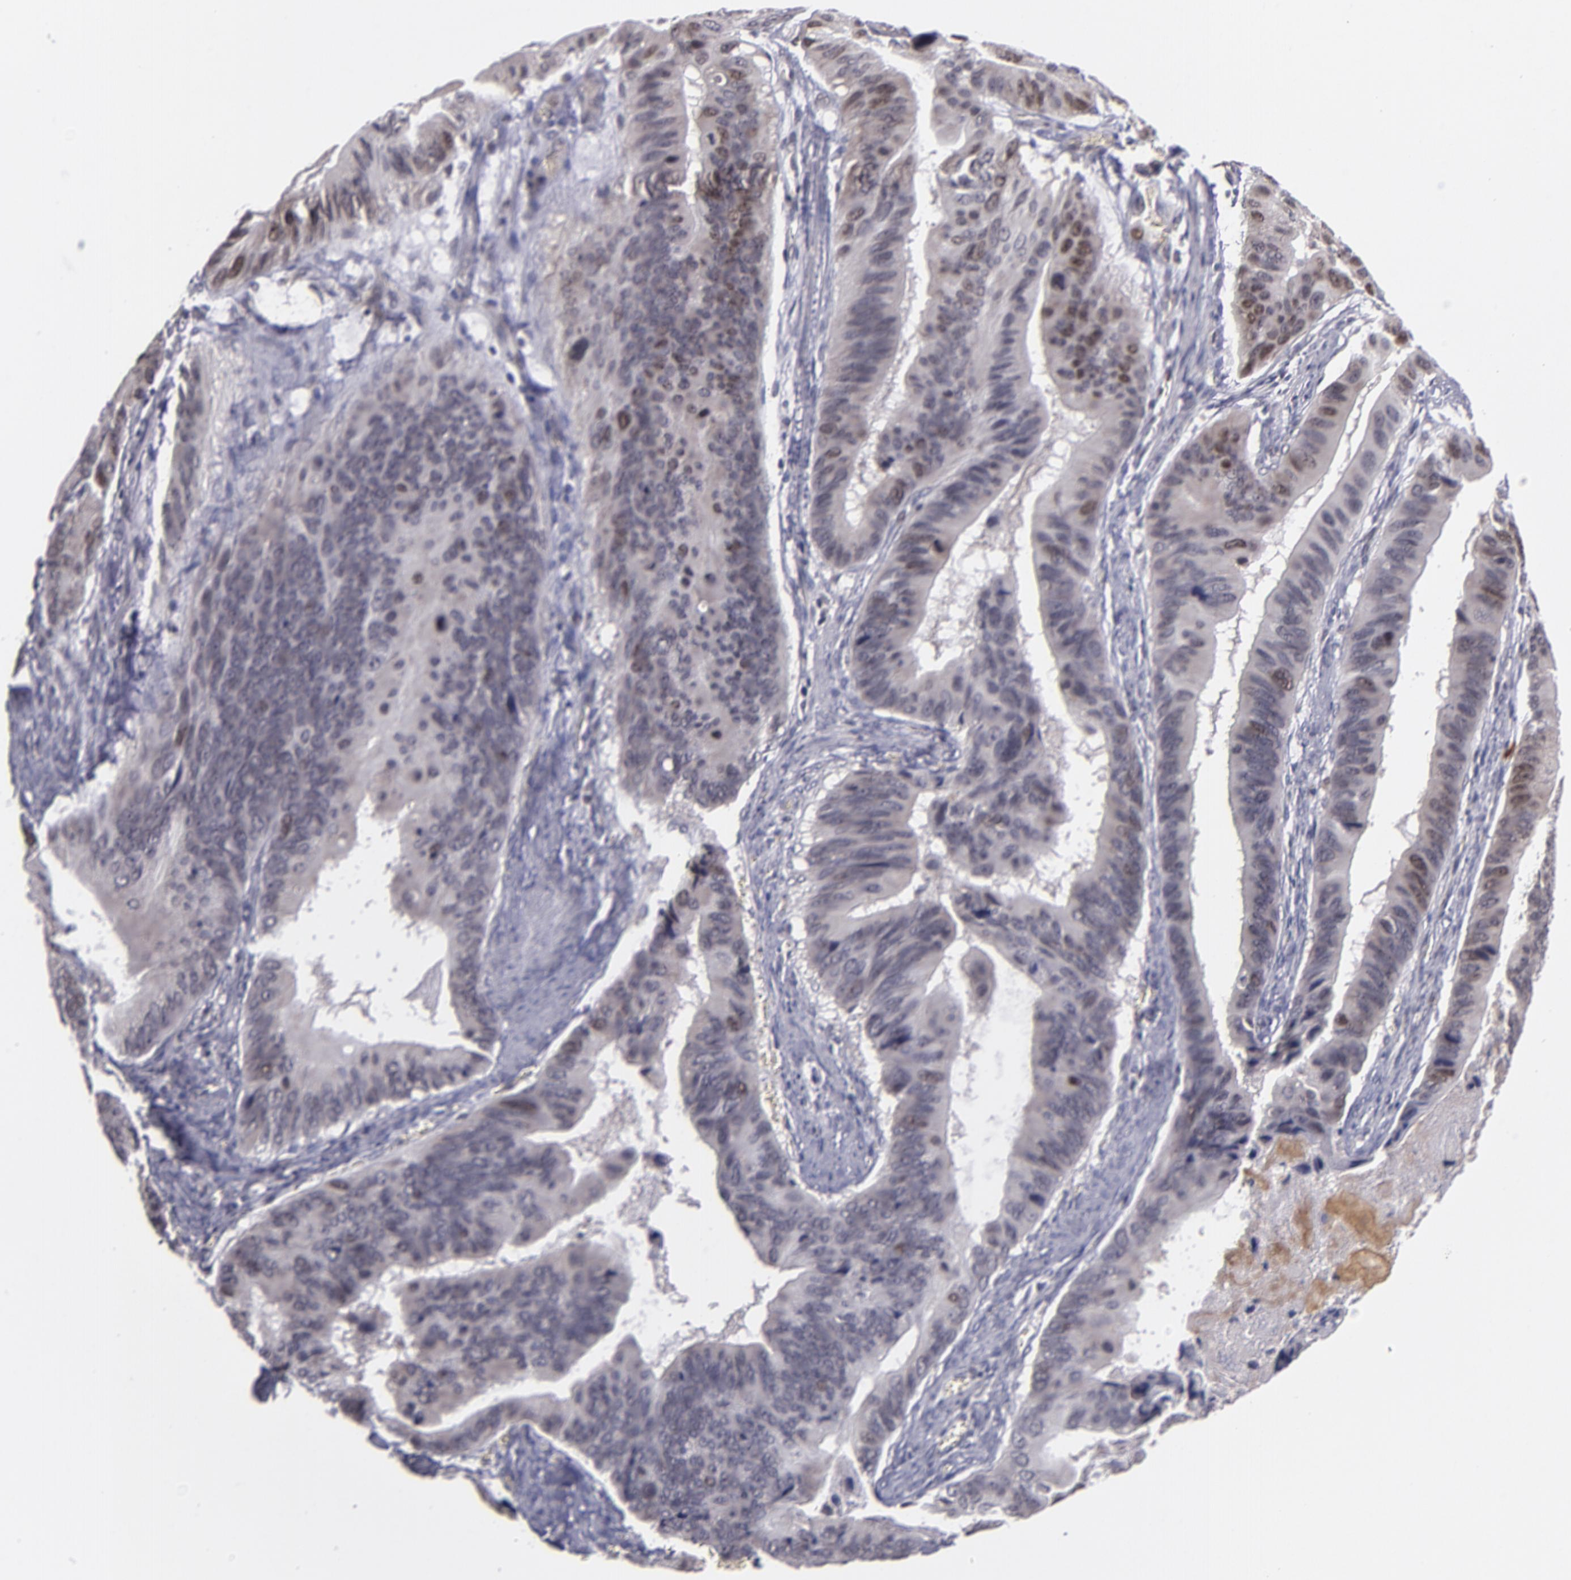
{"staining": {"intensity": "strong", "quantity": "<25%", "location": "nuclear"}, "tissue": "stomach cancer", "cell_type": "Tumor cells", "image_type": "cancer", "snomed": [{"axis": "morphology", "description": "Adenocarcinoma, NOS"}, {"axis": "topography", "description": "Stomach, upper"}], "caption": "Immunohistochemistry (IHC) histopathology image of human stomach adenocarcinoma stained for a protein (brown), which shows medium levels of strong nuclear positivity in approximately <25% of tumor cells.", "gene": "CDC7", "patient": {"sex": "male", "age": 80}}